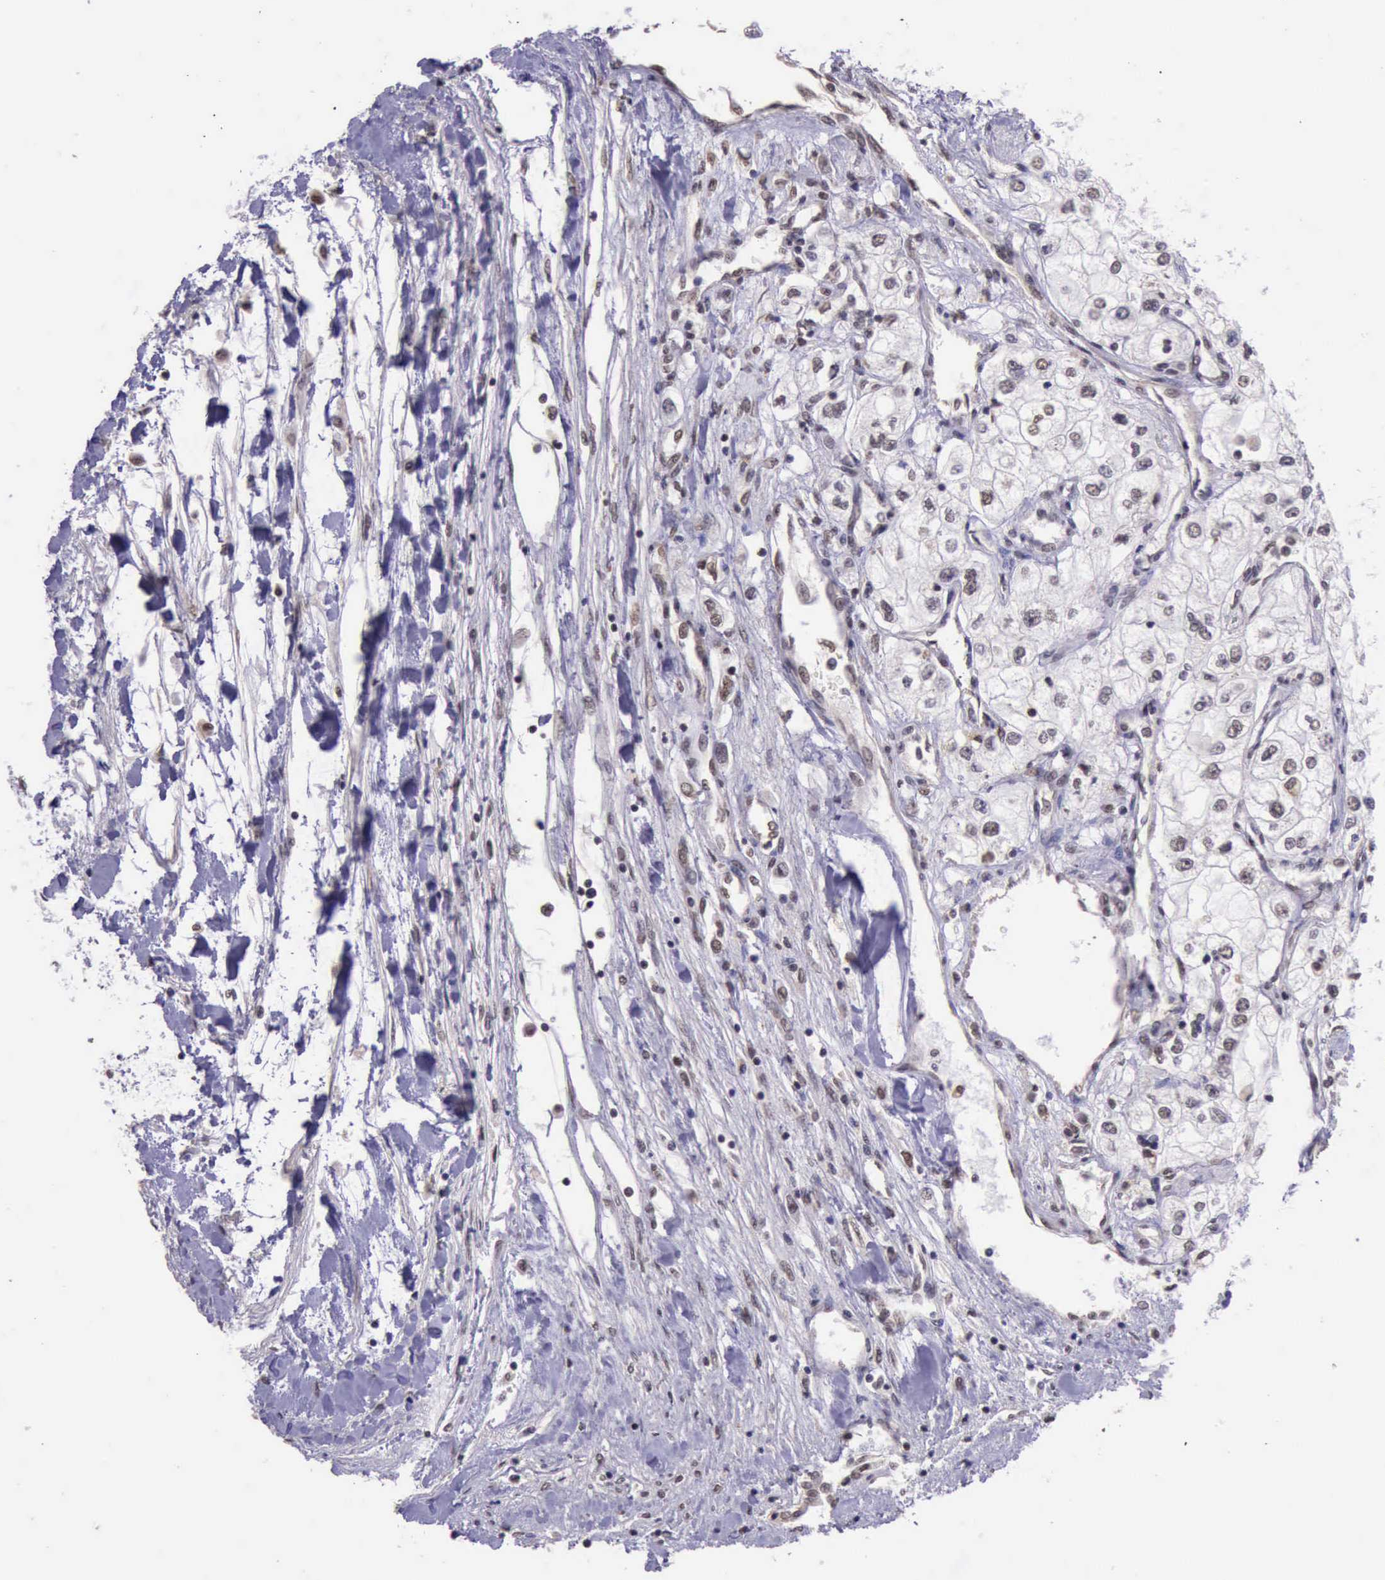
{"staining": {"intensity": "negative", "quantity": "none", "location": "none"}, "tissue": "renal cancer", "cell_type": "Tumor cells", "image_type": "cancer", "snomed": [{"axis": "morphology", "description": "Adenocarcinoma, NOS"}, {"axis": "topography", "description": "Kidney"}], "caption": "Adenocarcinoma (renal) stained for a protein using immunohistochemistry (IHC) reveals no positivity tumor cells.", "gene": "PRPF39", "patient": {"sex": "male", "age": 57}}